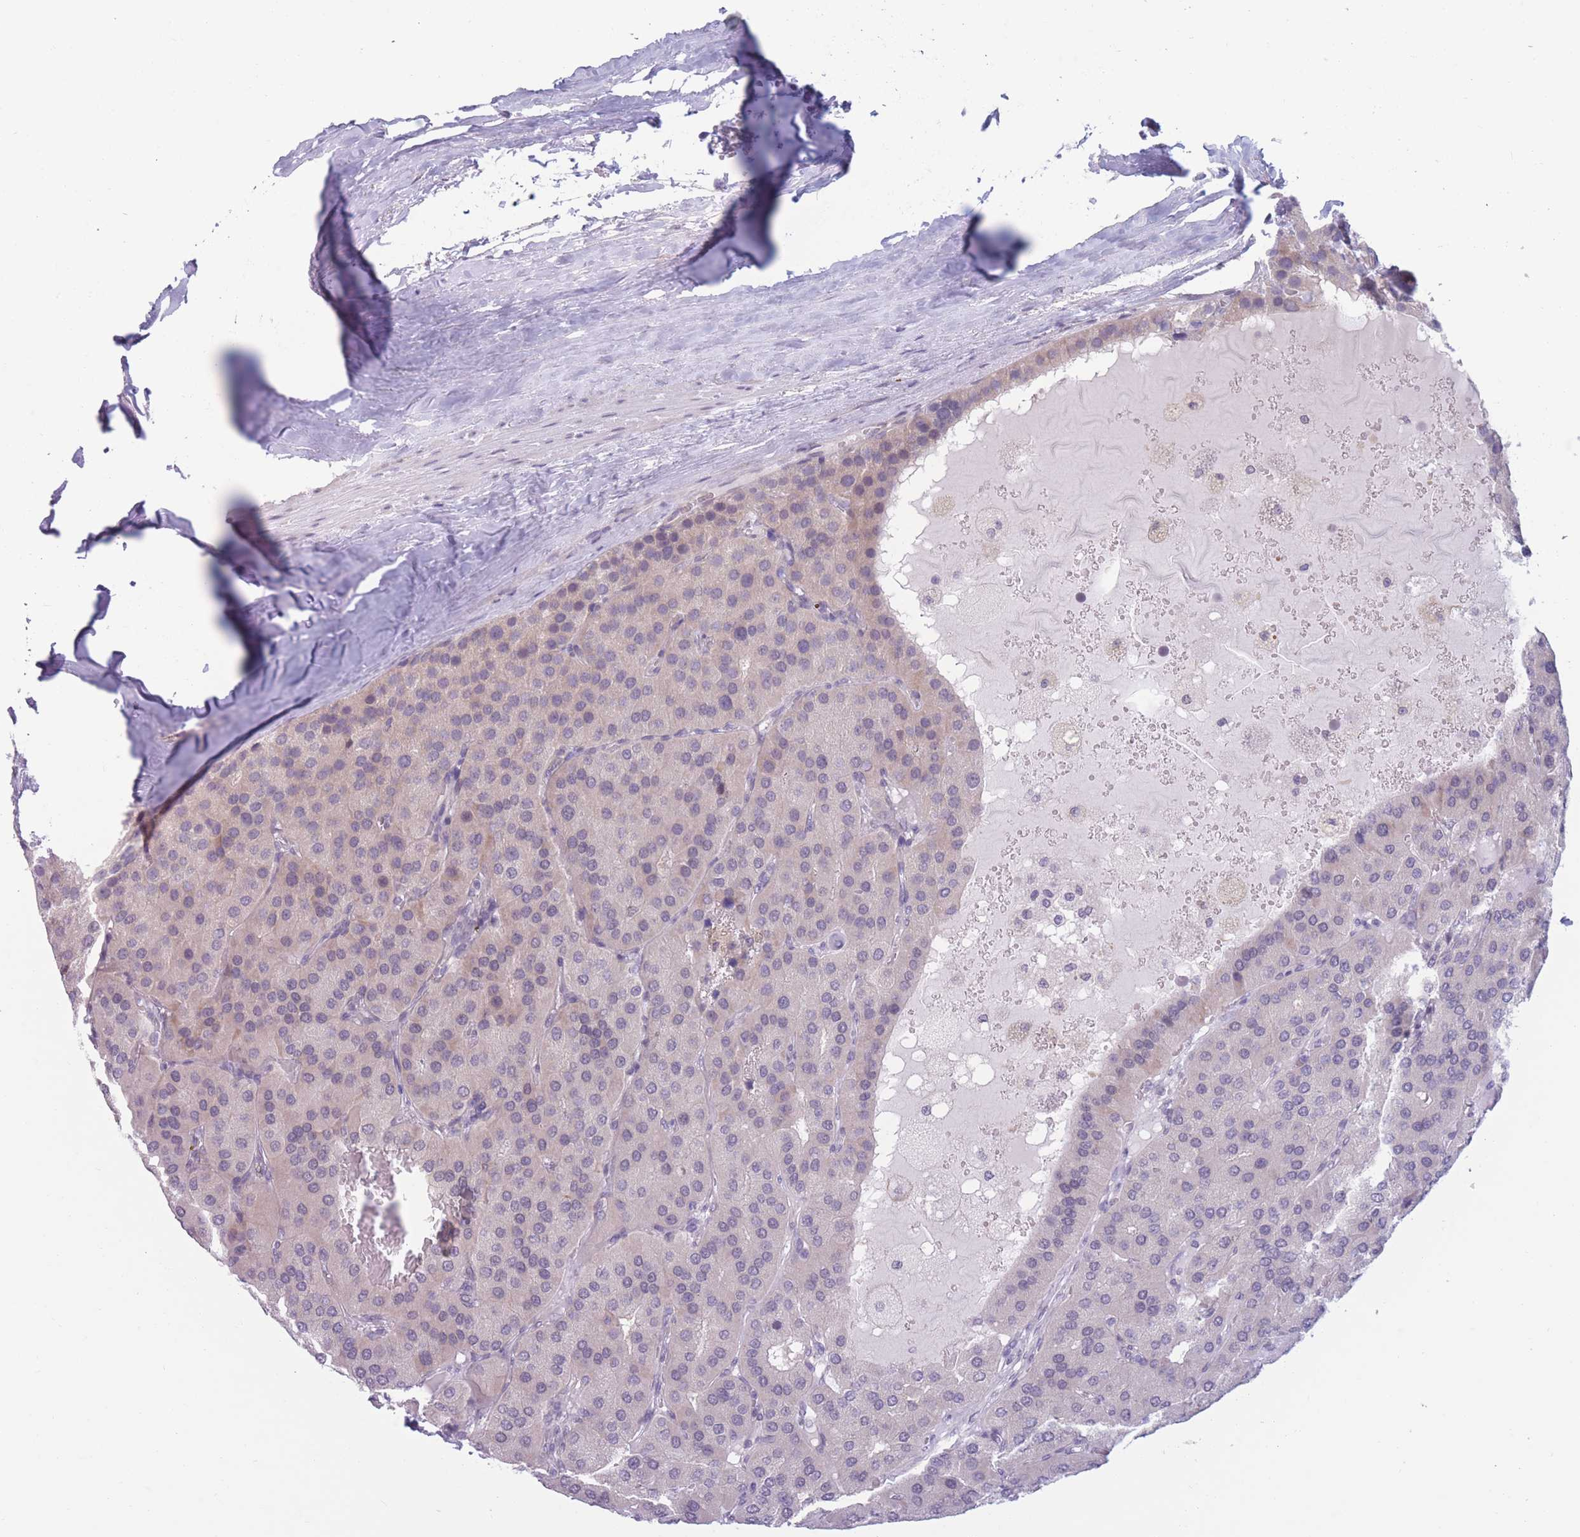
{"staining": {"intensity": "negative", "quantity": "none", "location": "none"}, "tissue": "parathyroid gland", "cell_type": "Glandular cells", "image_type": "normal", "snomed": [{"axis": "morphology", "description": "Normal tissue, NOS"}, {"axis": "morphology", "description": "Adenoma, NOS"}, {"axis": "topography", "description": "Parathyroid gland"}], "caption": "DAB (3,3'-diaminobenzidine) immunohistochemical staining of benign parathyroid gland exhibits no significant positivity in glandular cells.", "gene": "PODXL", "patient": {"sex": "female", "age": 86}}